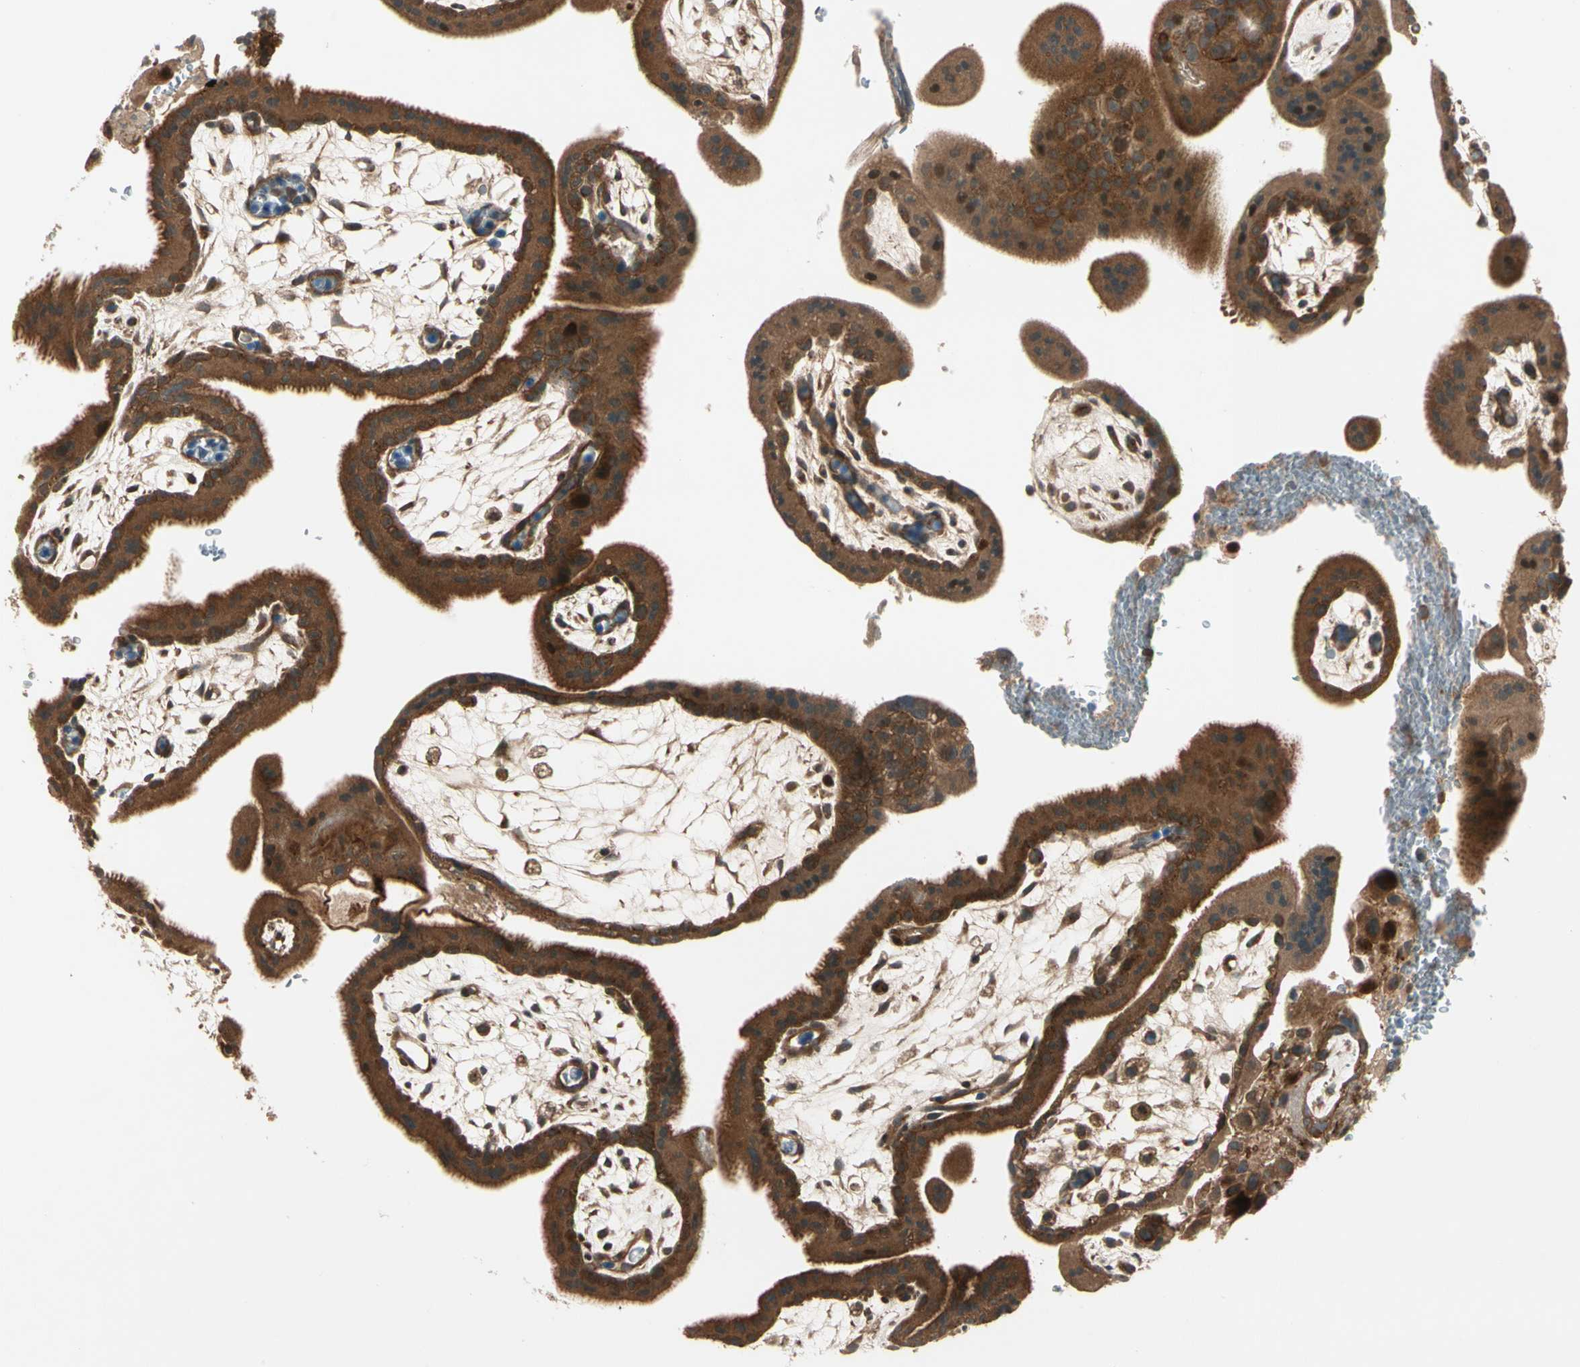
{"staining": {"intensity": "moderate", "quantity": ">75%", "location": "cytoplasmic/membranous"}, "tissue": "placenta", "cell_type": "Decidual cells", "image_type": "normal", "snomed": [{"axis": "morphology", "description": "Normal tissue, NOS"}, {"axis": "topography", "description": "Placenta"}], "caption": "High-power microscopy captured an immunohistochemistry image of normal placenta, revealing moderate cytoplasmic/membranous expression in approximately >75% of decidual cells. Nuclei are stained in blue.", "gene": "ACVR1C", "patient": {"sex": "female", "age": 35}}